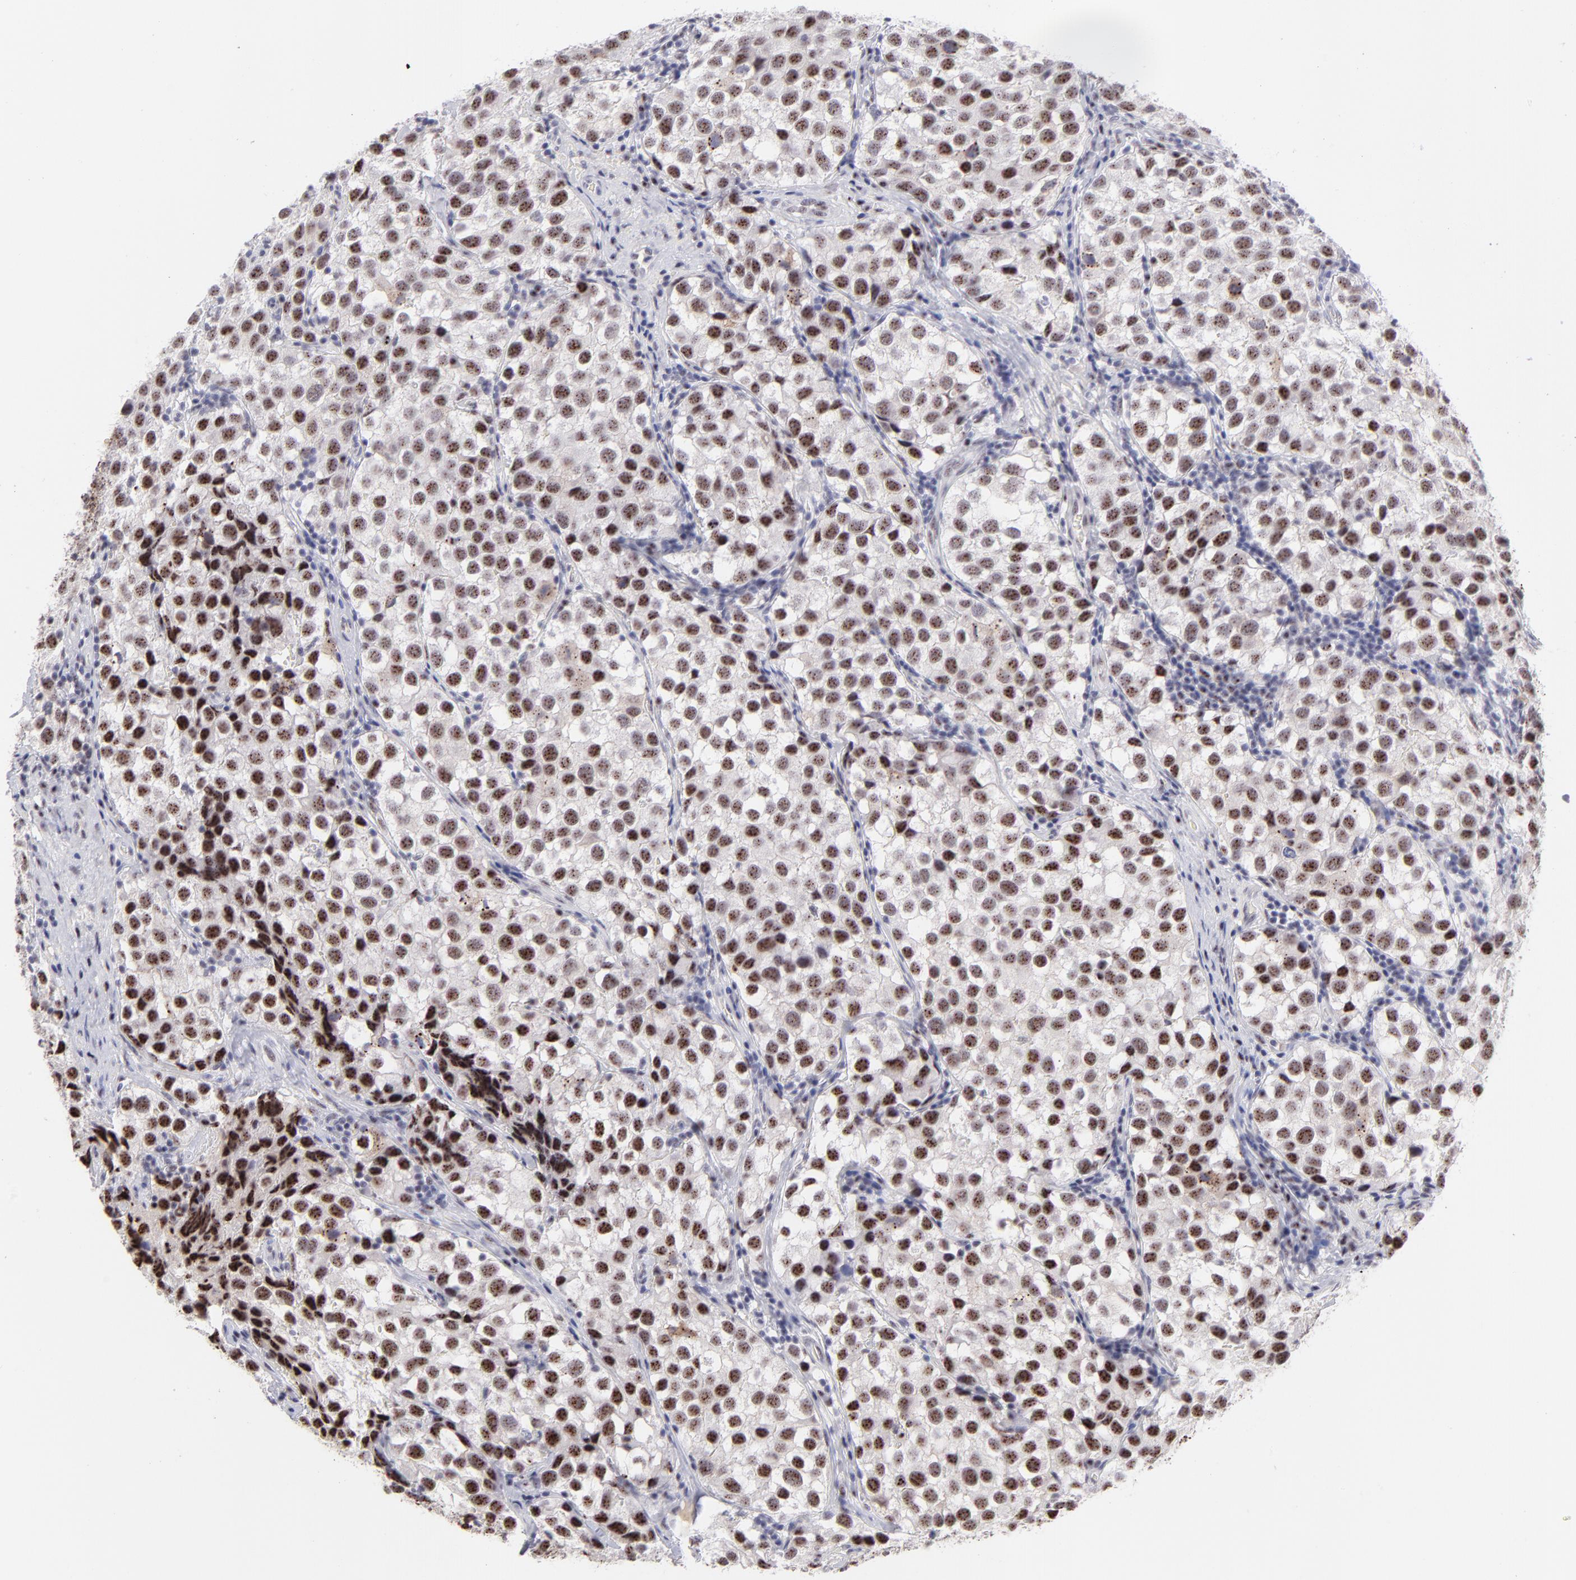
{"staining": {"intensity": "moderate", "quantity": ">75%", "location": "nuclear"}, "tissue": "testis cancer", "cell_type": "Tumor cells", "image_type": "cancer", "snomed": [{"axis": "morphology", "description": "Seminoma, NOS"}, {"axis": "topography", "description": "Testis"}], "caption": "Testis seminoma stained with immunohistochemistry (IHC) demonstrates moderate nuclear expression in about >75% of tumor cells. (DAB (3,3'-diaminobenzidine) = brown stain, brightfield microscopy at high magnification).", "gene": "CDC25C", "patient": {"sex": "male", "age": 39}}